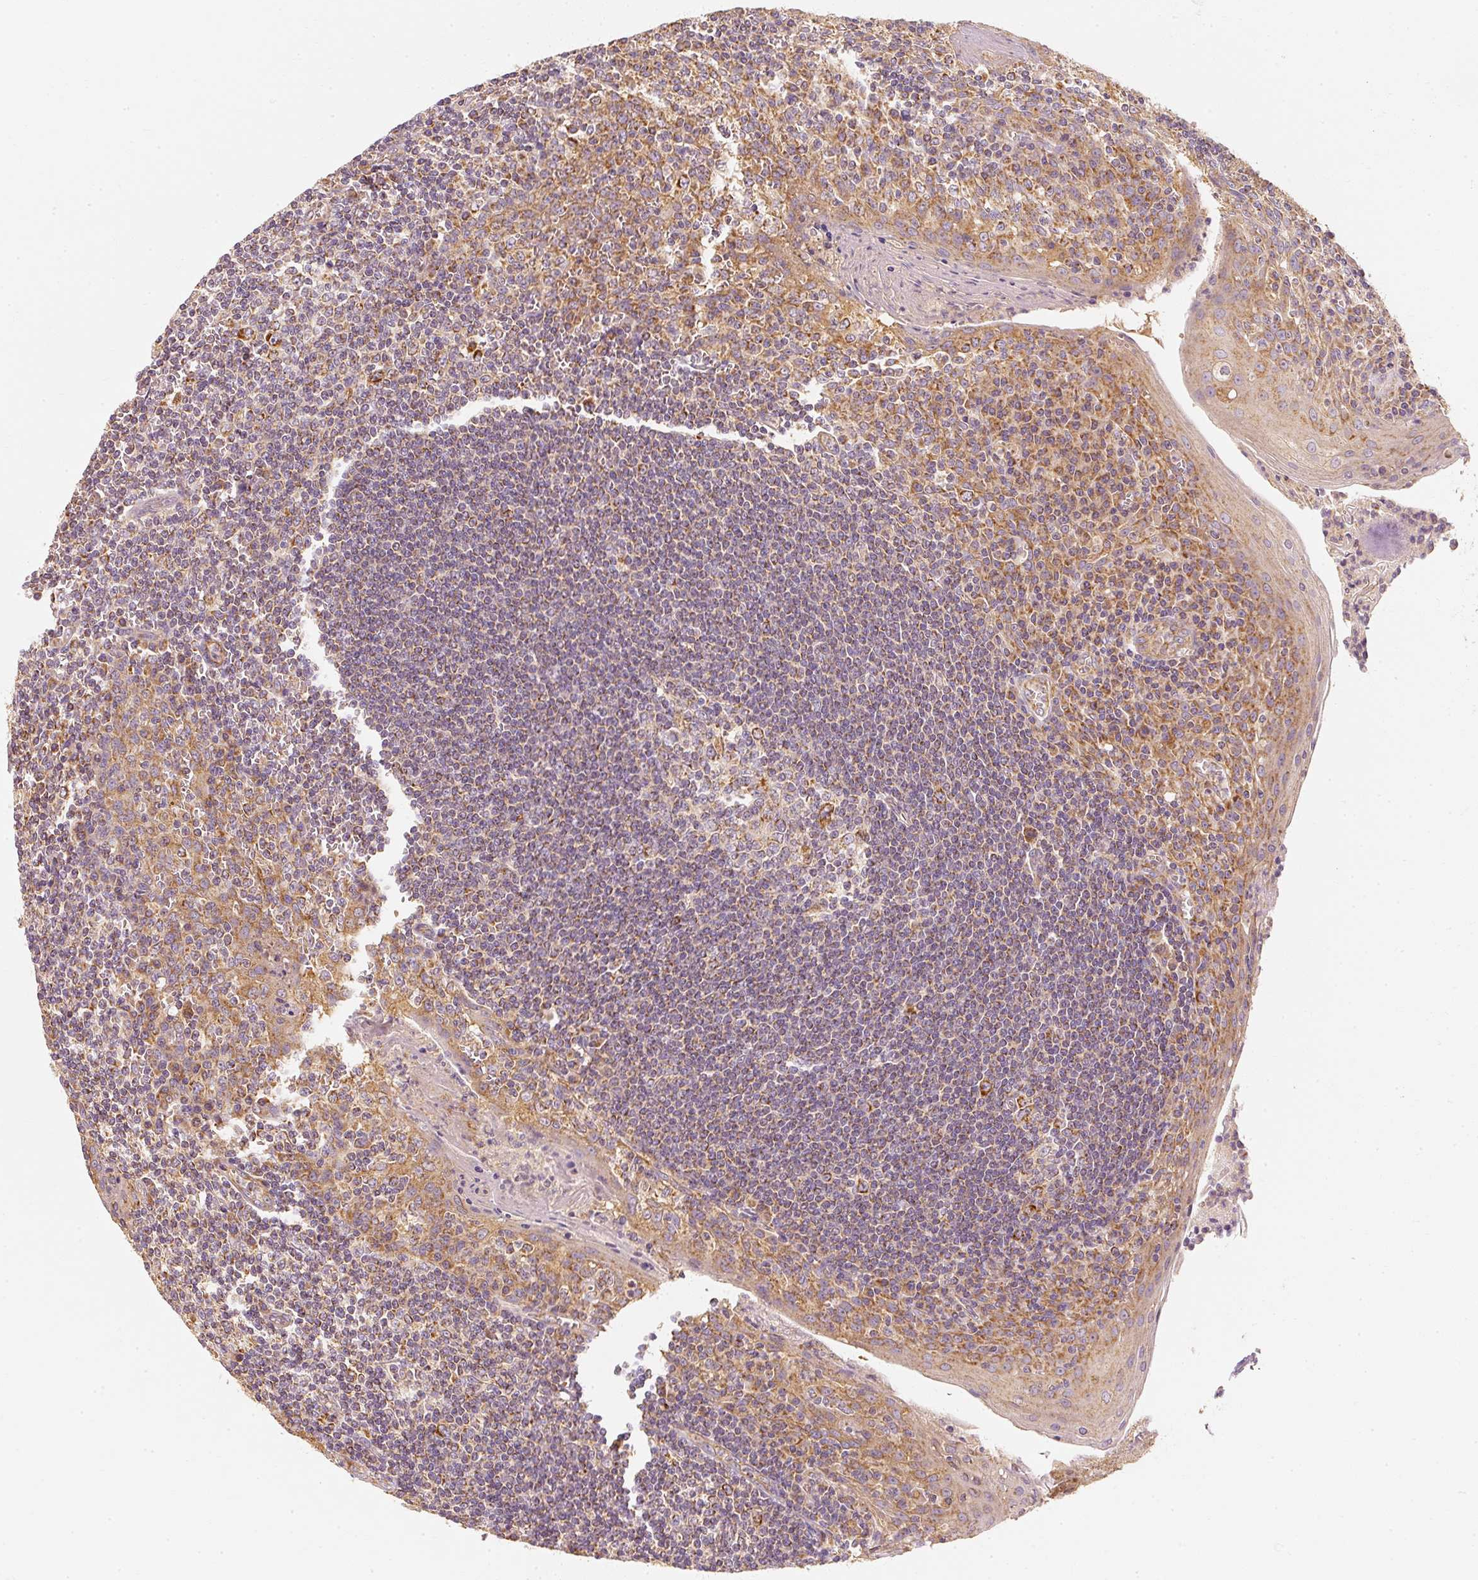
{"staining": {"intensity": "moderate", "quantity": "25%-75%", "location": "cytoplasmic/membranous"}, "tissue": "tonsil", "cell_type": "Germinal center cells", "image_type": "normal", "snomed": [{"axis": "morphology", "description": "Normal tissue, NOS"}, {"axis": "topography", "description": "Tonsil"}], "caption": "IHC photomicrograph of benign tonsil: tonsil stained using immunohistochemistry exhibits medium levels of moderate protein expression localized specifically in the cytoplasmic/membranous of germinal center cells, appearing as a cytoplasmic/membranous brown color.", "gene": "TOMM40", "patient": {"sex": "male", "age": 27}}